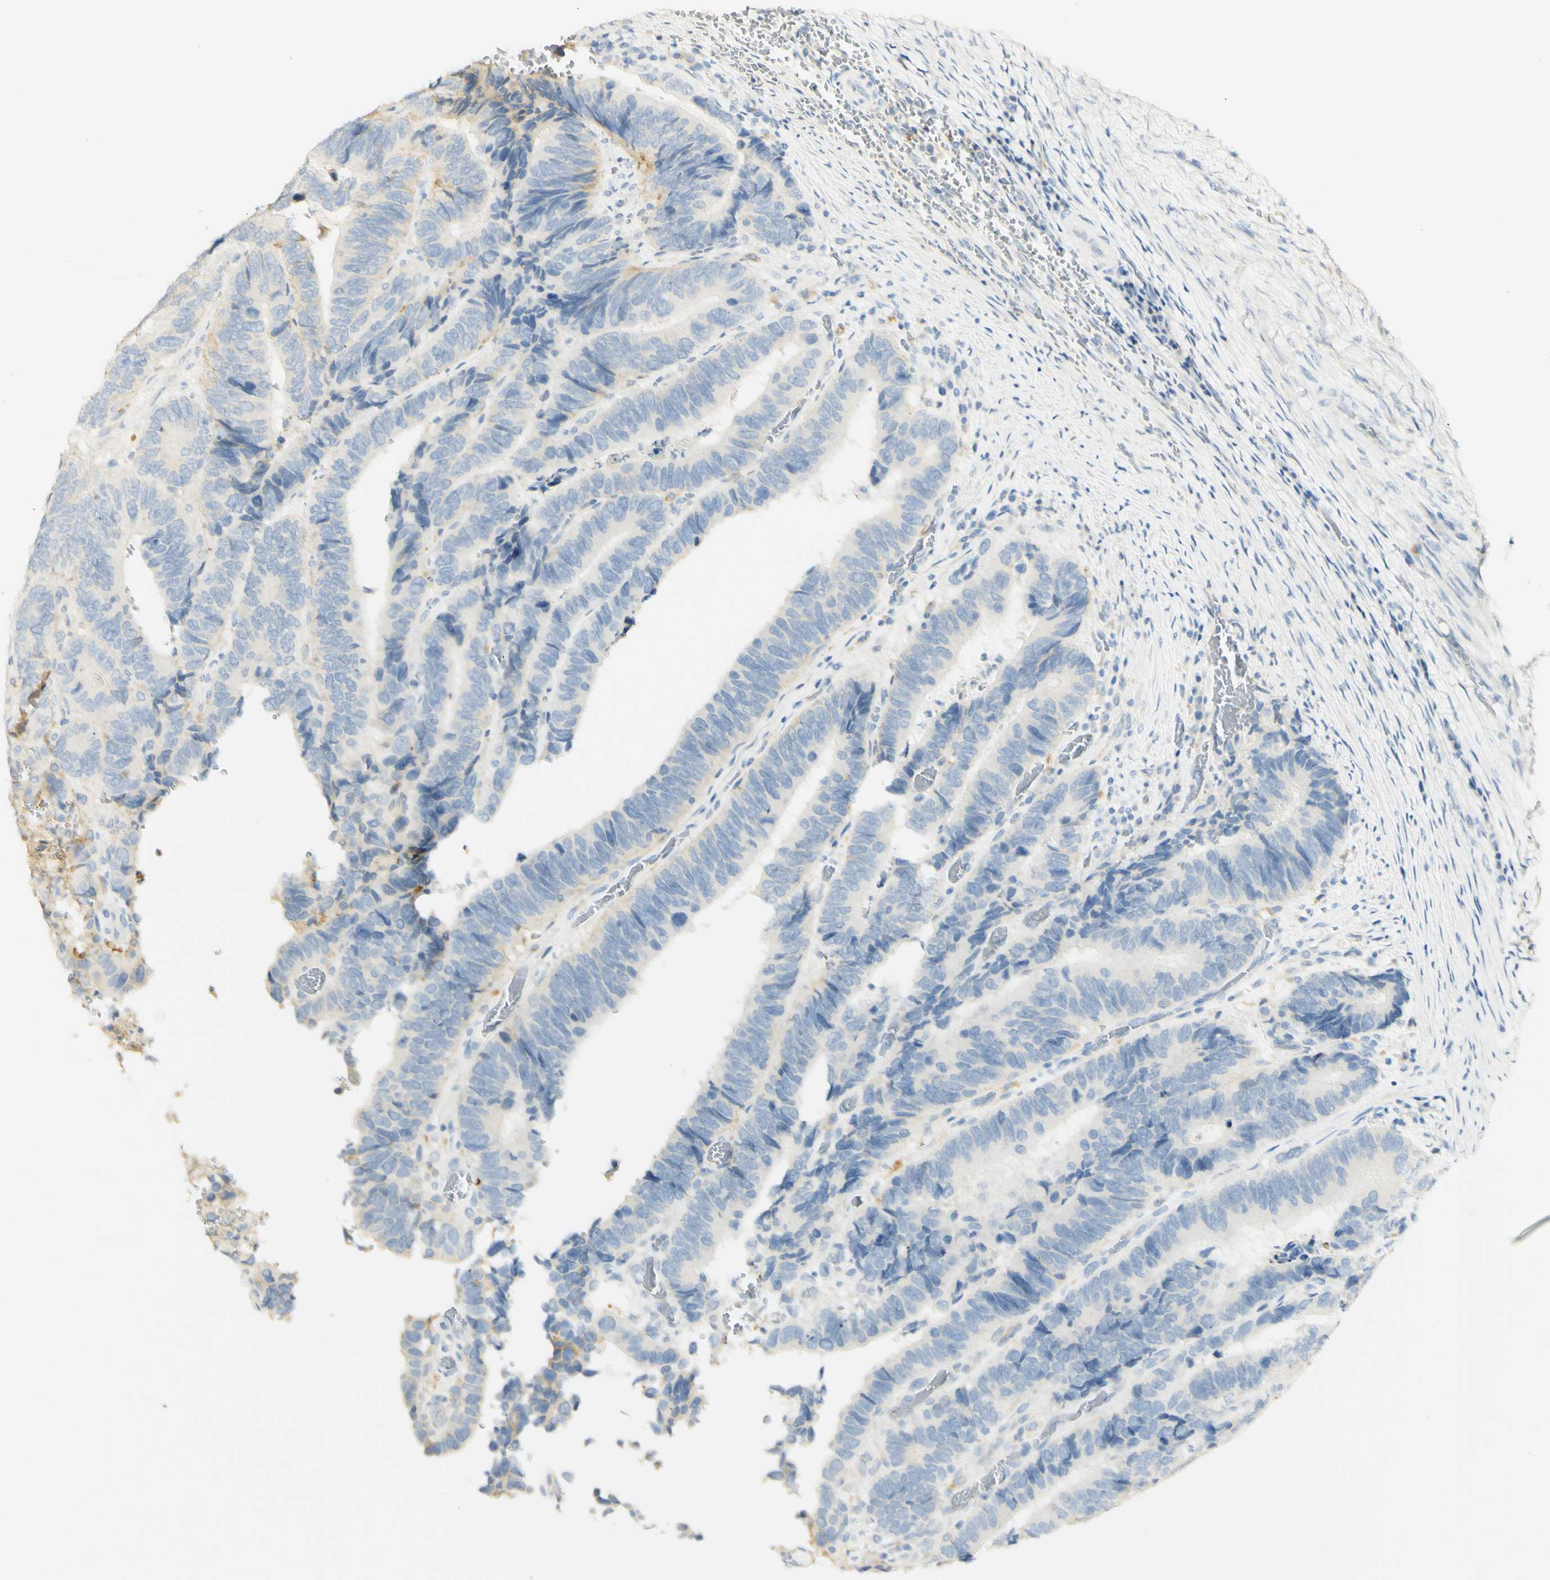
{"staining": {"intensity": "weak", "quantity": "<25%", "location": "cytoplasmic/membranous"}, "tissue": "colorectal cancer", "cell_type": "Tumor cells", "image_type": "cancer", "snomed": [{"axis": "morphology", "description": "Adenocarcinoma, NOS"}, {"axis": "topography", "description": "Colon"}], "caption": "An immunohistochemistry (IHC) histopathology image of colorectal cancer (adenocarcinoma) is shown. There is no staining in tumor cells of colorectal cancer (adenocarcinoma).", "gene": "FCGRT", "patient": {"sex": "male", "age": 72}}